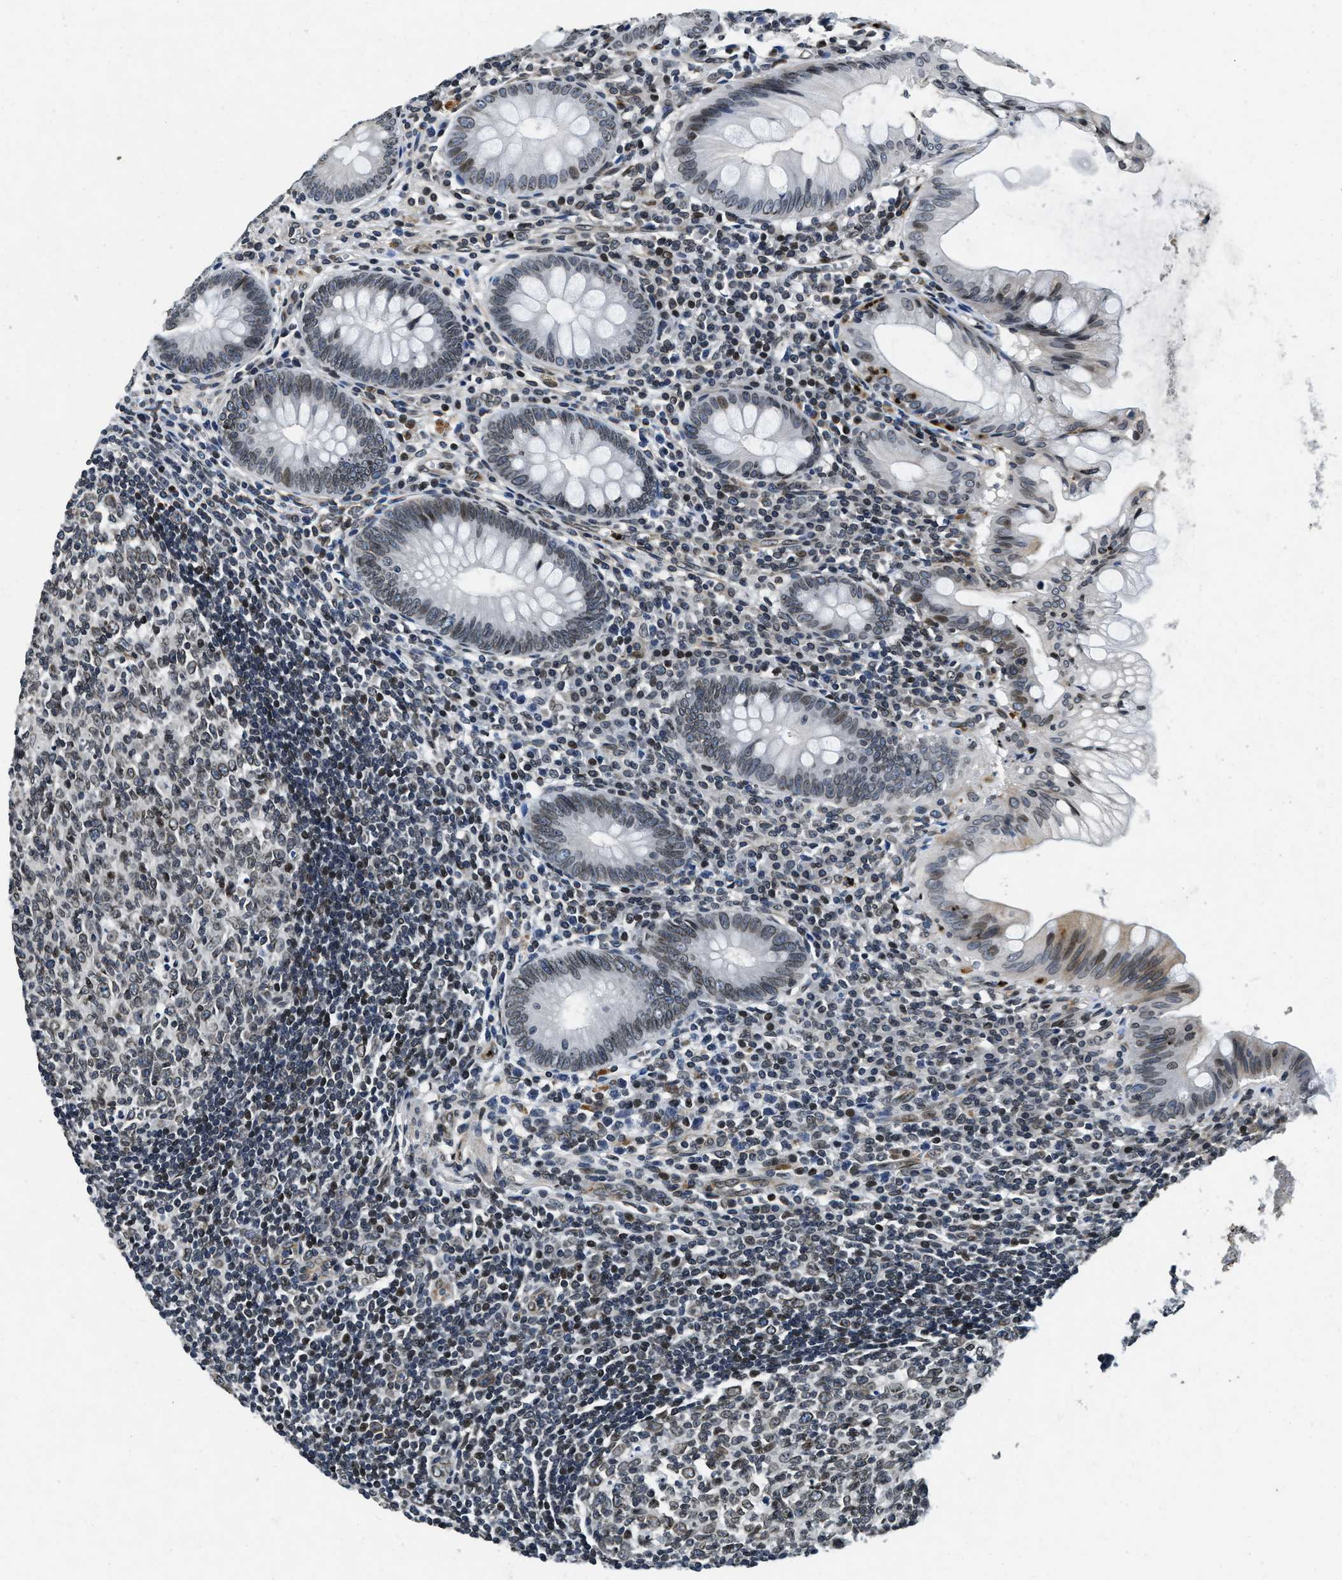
{"staining": {"intensity": "weak", "quantity": ">75%", "location": "nuclear"}, "tissue": "appendix", "cell_type": "Glandular cells", "image_type": "normal", "snomed": [{"axis": "morphology", "description": "Normal tissue, NOS"}, {"axis": "topography", "description": "Appendix"}], "caption": "The immunohistochemical stain highlights weak nuclear positivity in glandular cells of benign appendix.", "gene": "ZC3HC1", "patient": {"sex": "male", "age": 56}}